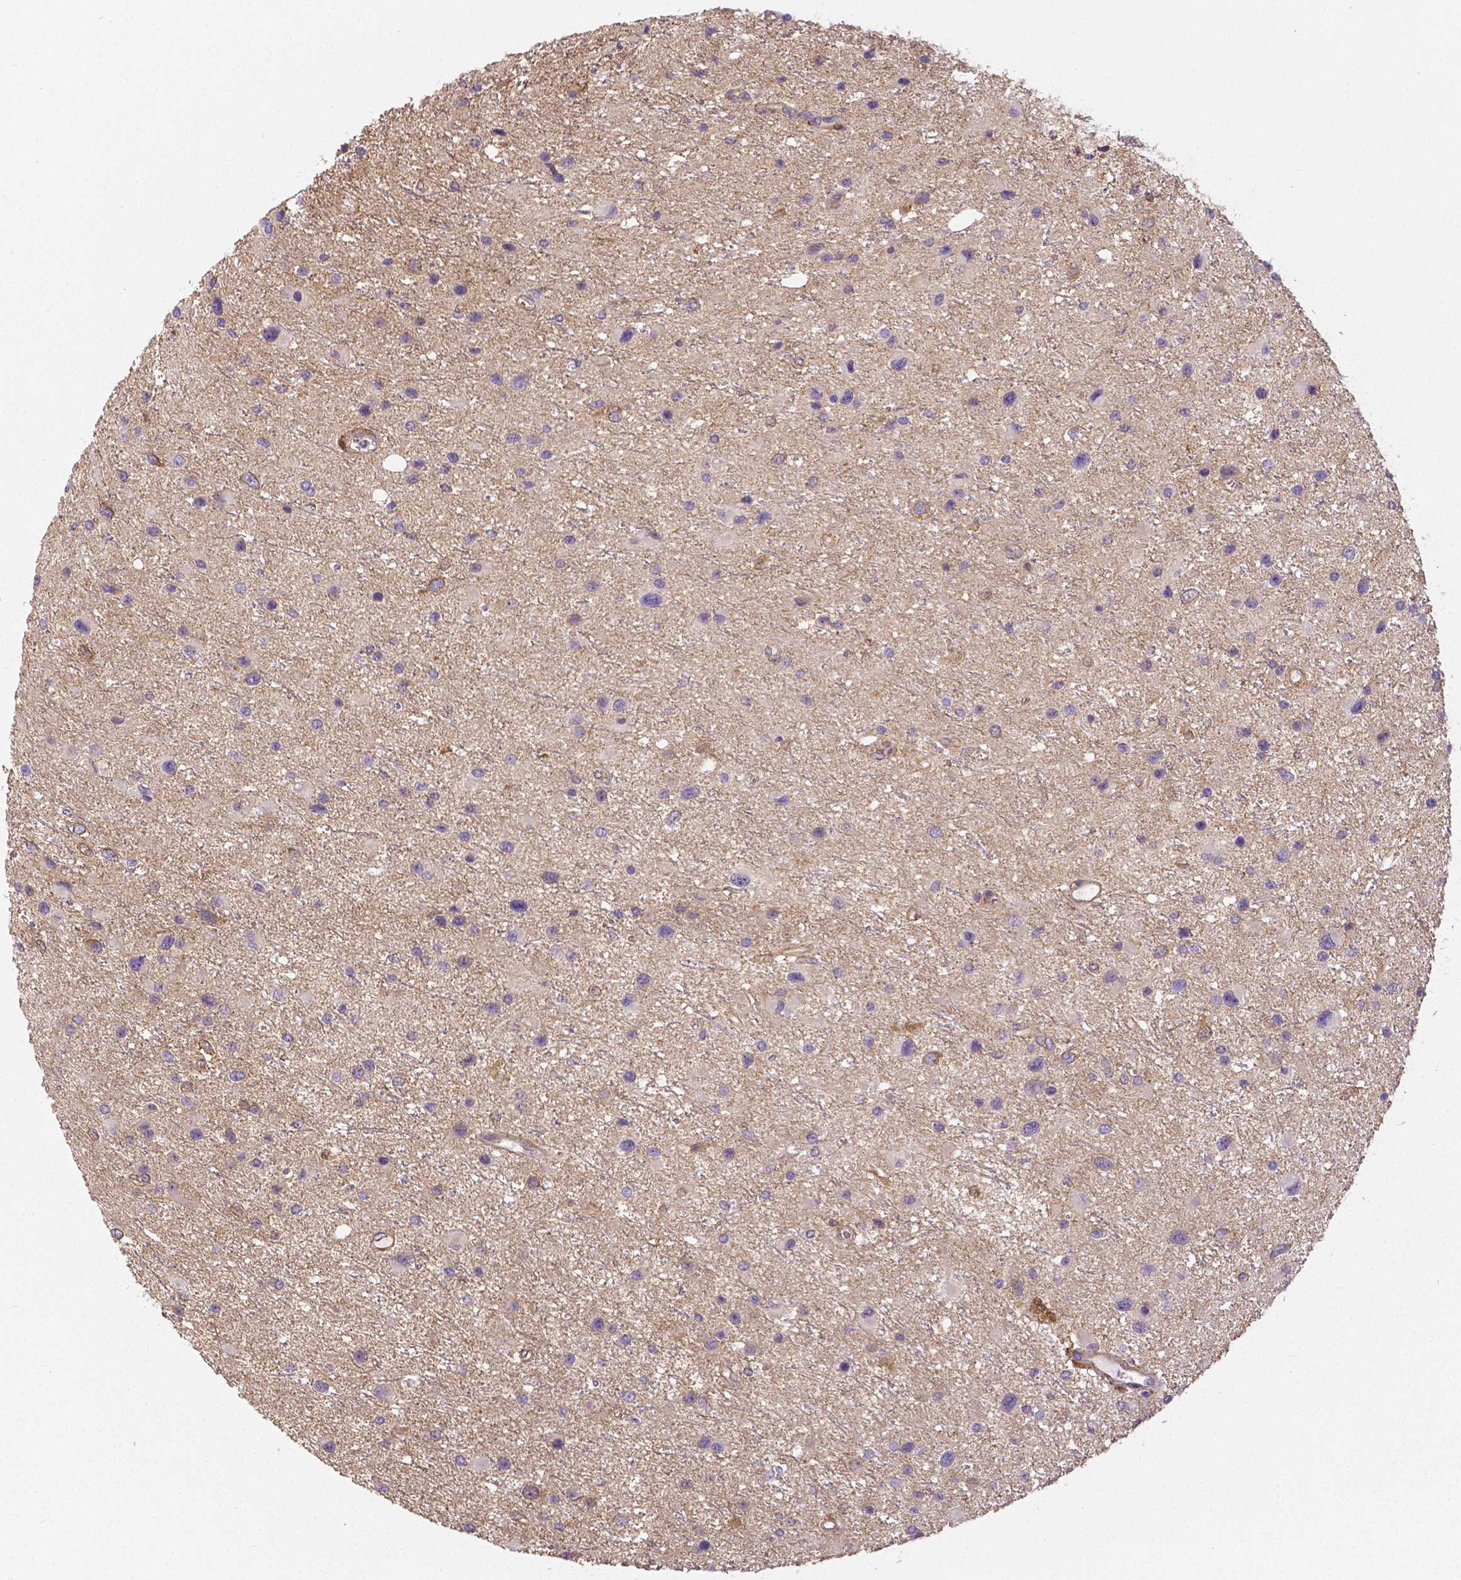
{"staining": {"intensity": "negative", "quantity": "none", "location": "none"}, "tissue": "glioma", "cell_type": "Tumor cells", "image_type": "cancer", "snomed": [{"axis": "morphology", "description": "Glioma, malignant, Low grade"}, {"axis": "topography", "description": "Brain"}], "caption": "Immunohistochemical staining of human glioma displays no significant expression in tumor cells.", "gene": "CRMP1", "patient": {"sex": "female", "age": 32}}